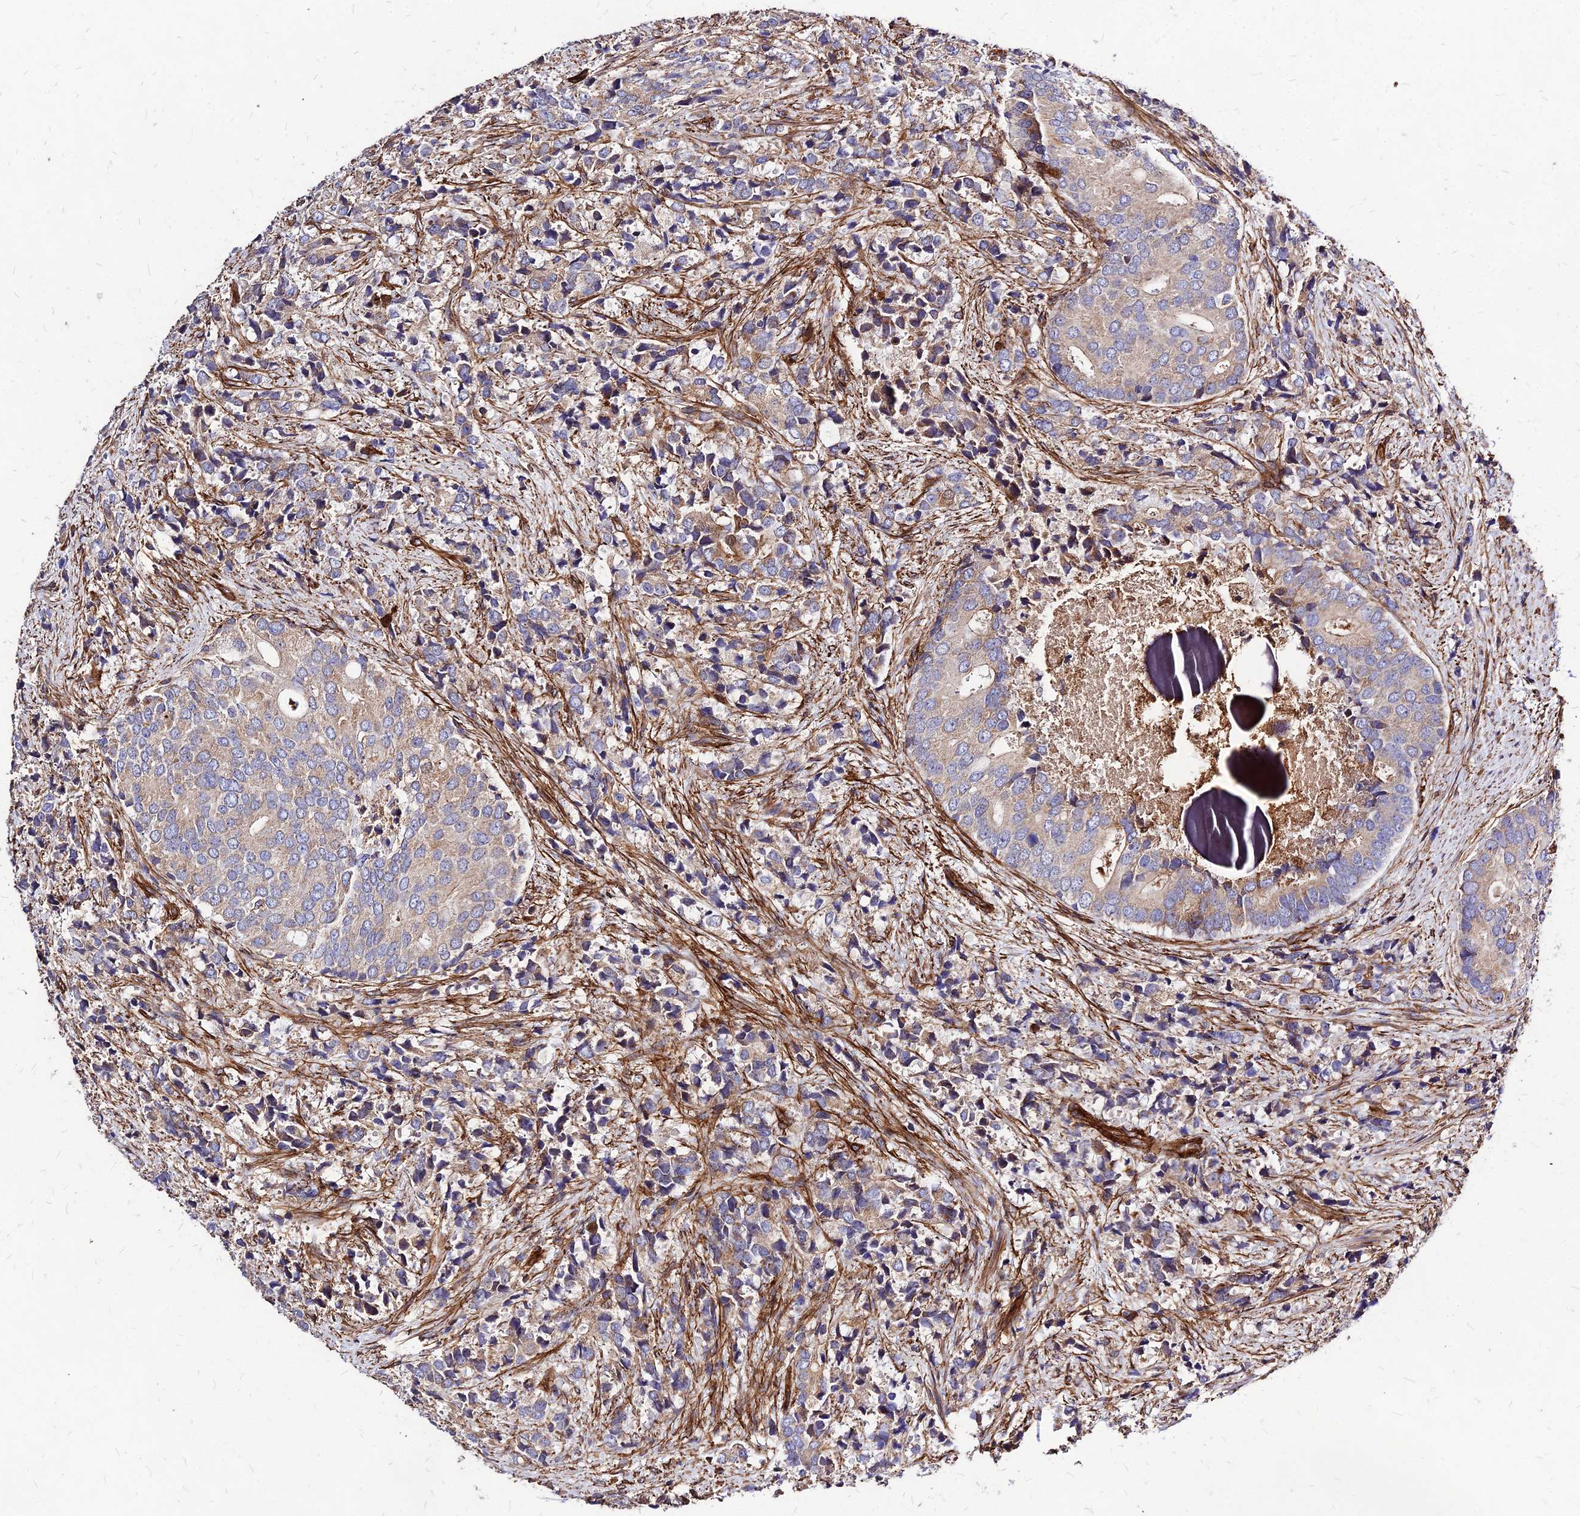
{"staining": {"intensity": "weak", "quantity": "<25%", "location": "cytoplasmic/membranous"}, "tissue": "prostate cancer", "cell_type": "Tumor cells", "image_type": "cancer", "snomed": [{"axis": "morphology", "description": "Adenocarcinoma, High grade"}, {"axis": "topography", "description": "Prostate"}], "caption": "The immunohistochemistry (IHC) histopathology image has no significant expression in tumor cells of adenocarcinoma (high-grade) (prostate) tissue.", "gene": "EFCC1", "patient": {"sex": "male", "age": 62}}